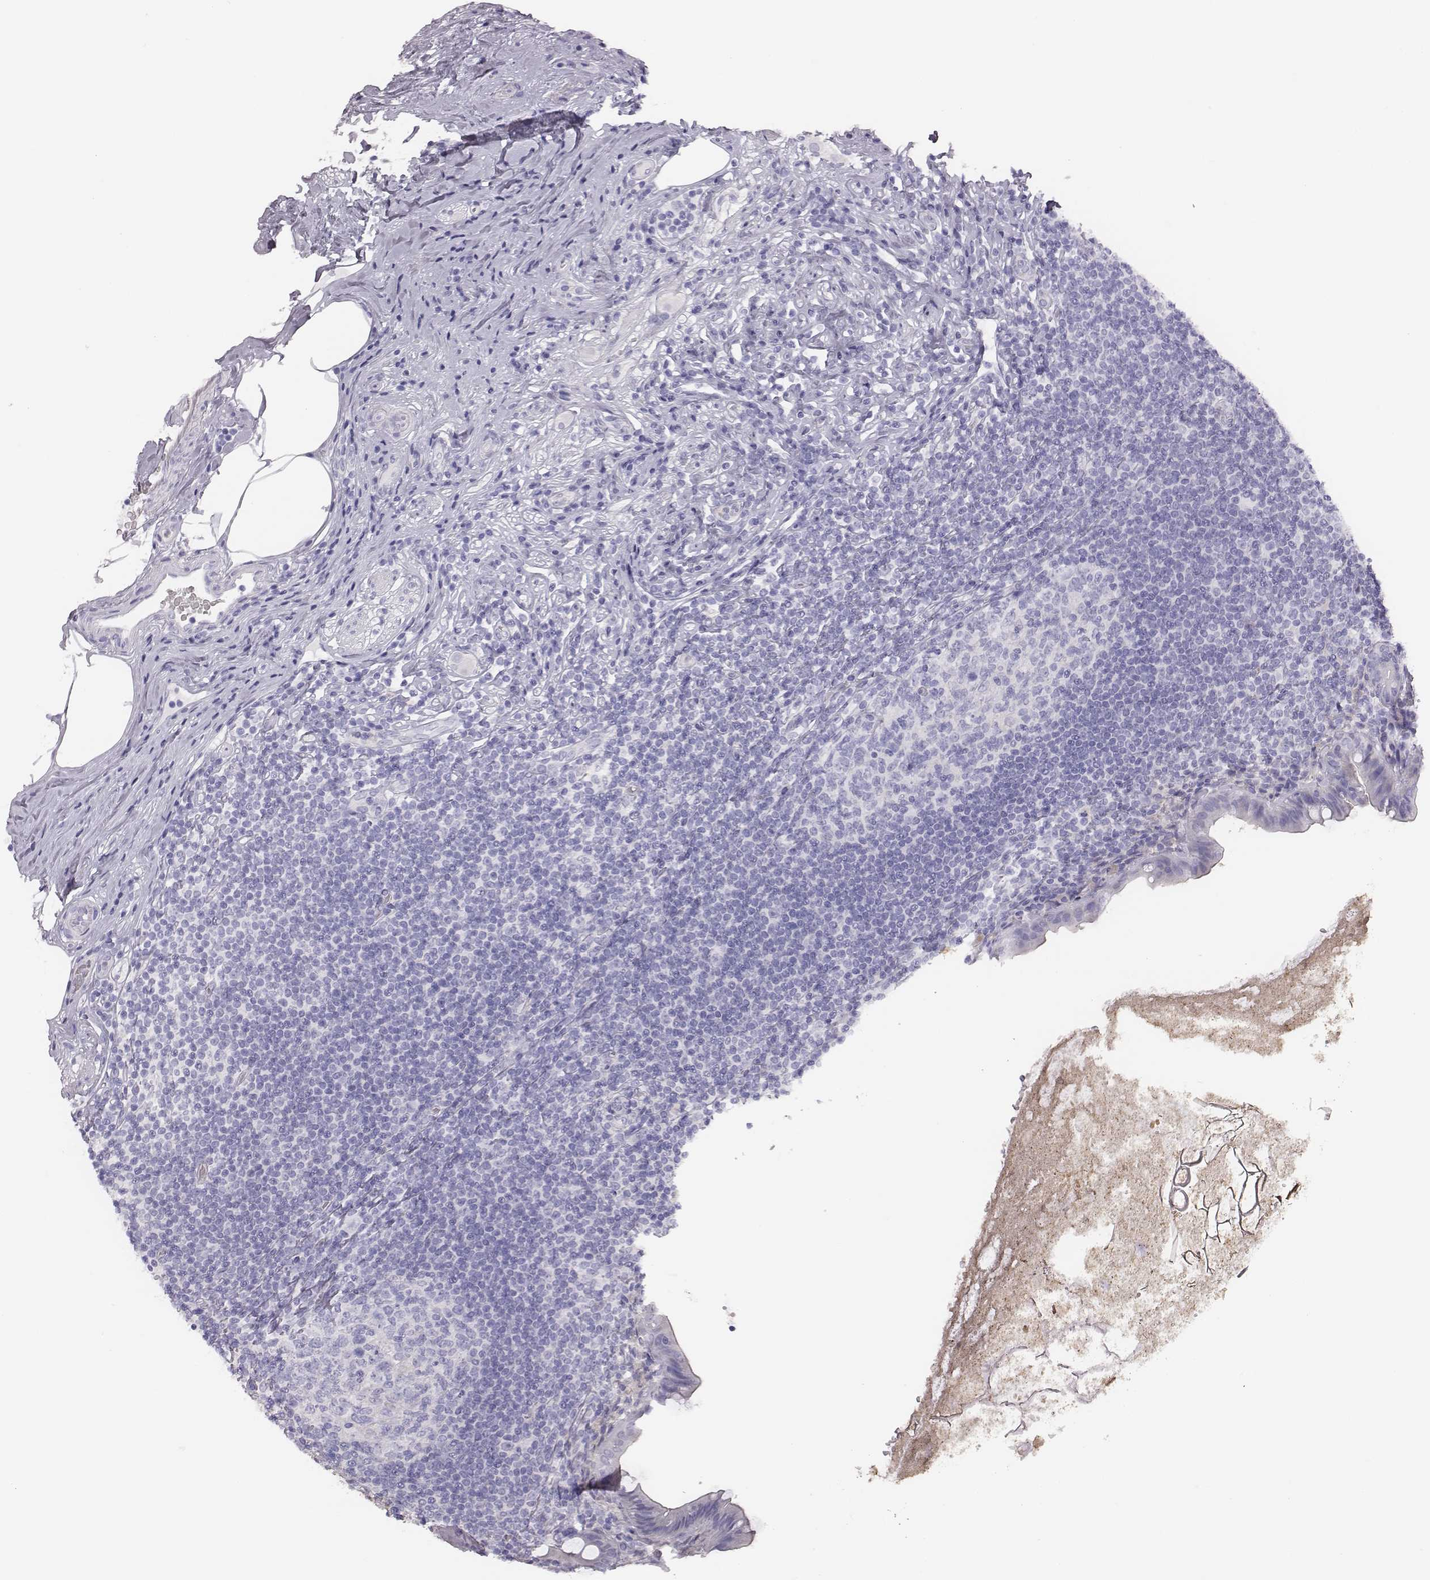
{"staining": {"intensity": "negative", "quantity": "none", "location": "none"}, "tissue": "appendix", "cell_type": "Glandular cells", "image_type": "normal", "snomed": [{"axis": "morphology", "description": "Normal tissue, NOS"}, {"axis": "topography", "description": "Appendix"}], "caption": "Immunohistochemical staining of normal appendix displays no significant staining in glandular cells.", "gene": "ENSG00000290147", "patient": {"sex": "male", "age": 47}}